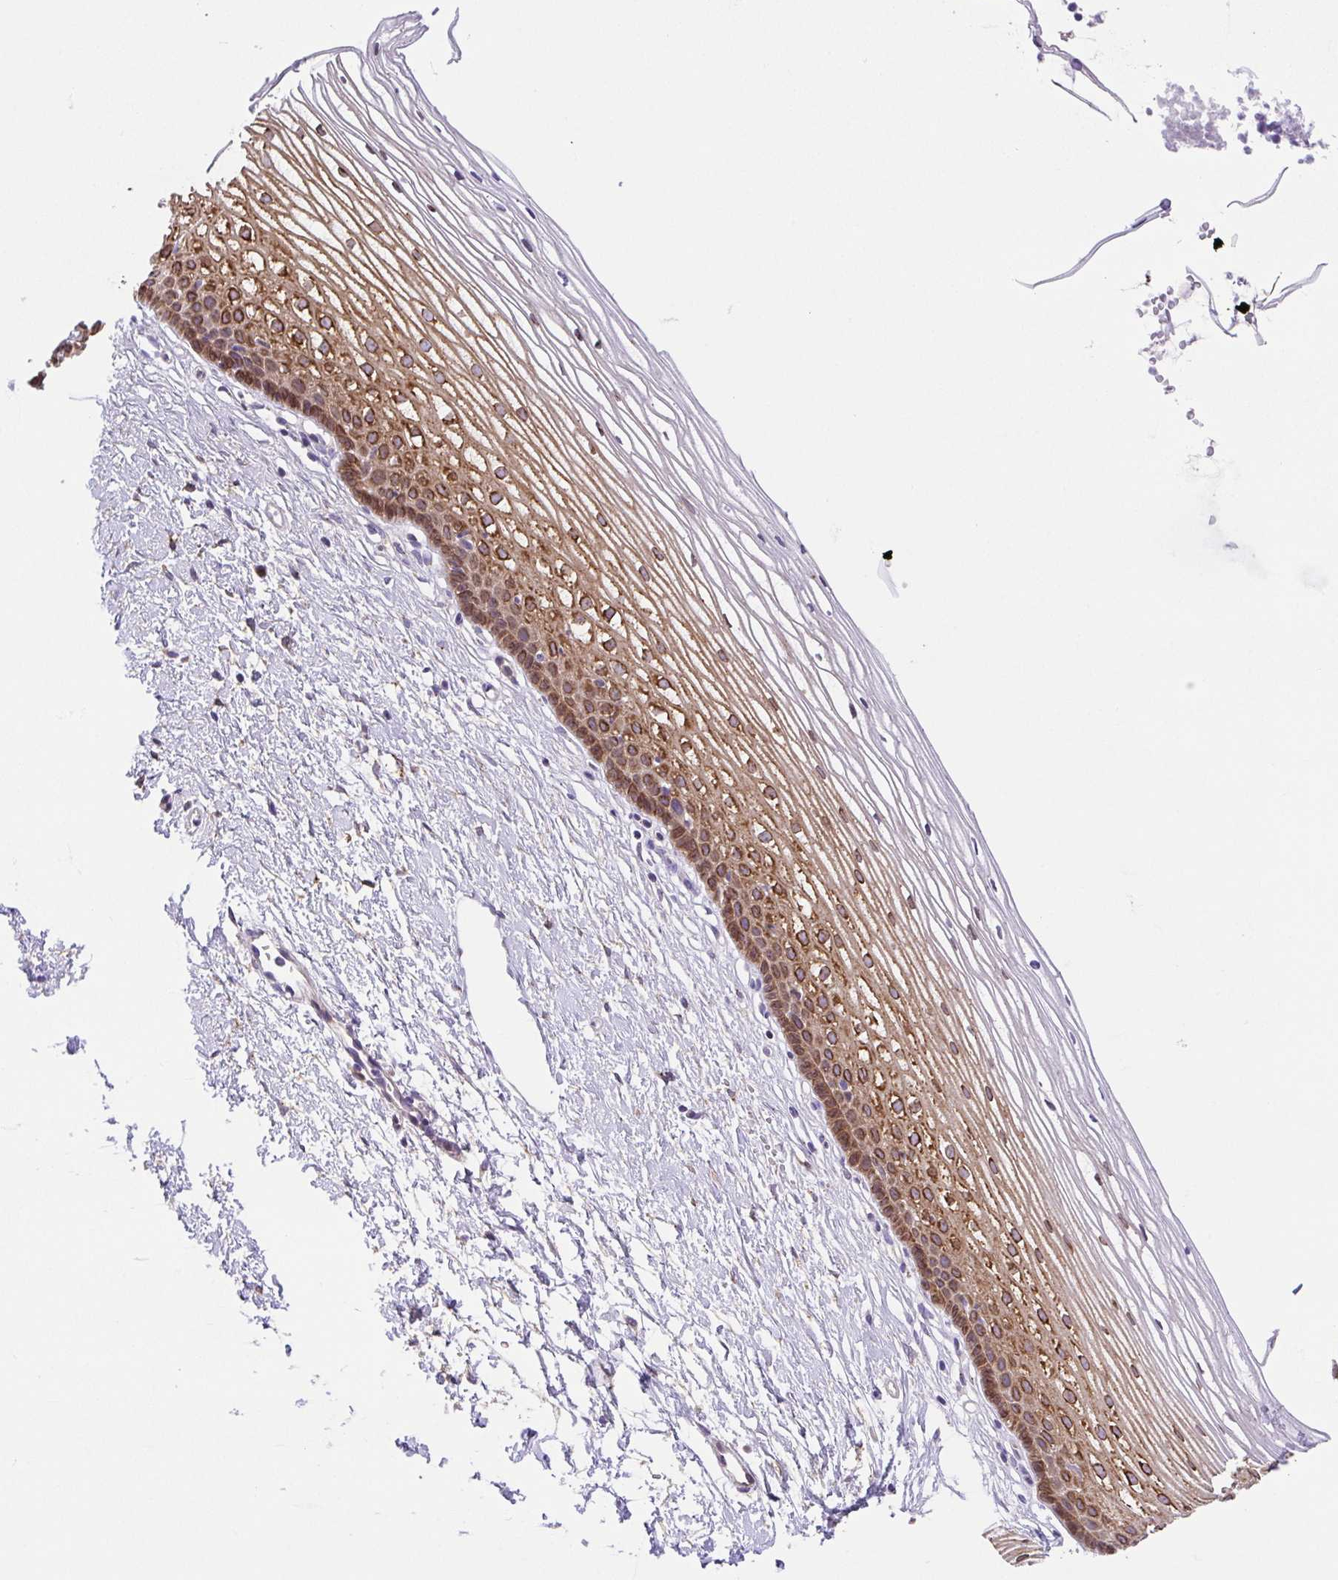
{"staining": {"intensity": "negative", "quantity": "none", "location": "none"}, "tissue": "cervix", "cell_type": "Glandular cells", "image_type": "normal", "snomed": [{"axis": "morphology", "description": "Normal tissue, NOS"}, {"axis": "topography", "description": "Cervix"}], "caption": "Micrograph shows no significant protein expression in glandular cells of normal cervix.", "gene": "SLC13A1", "patient": {"sex": "female", "age": 40}}